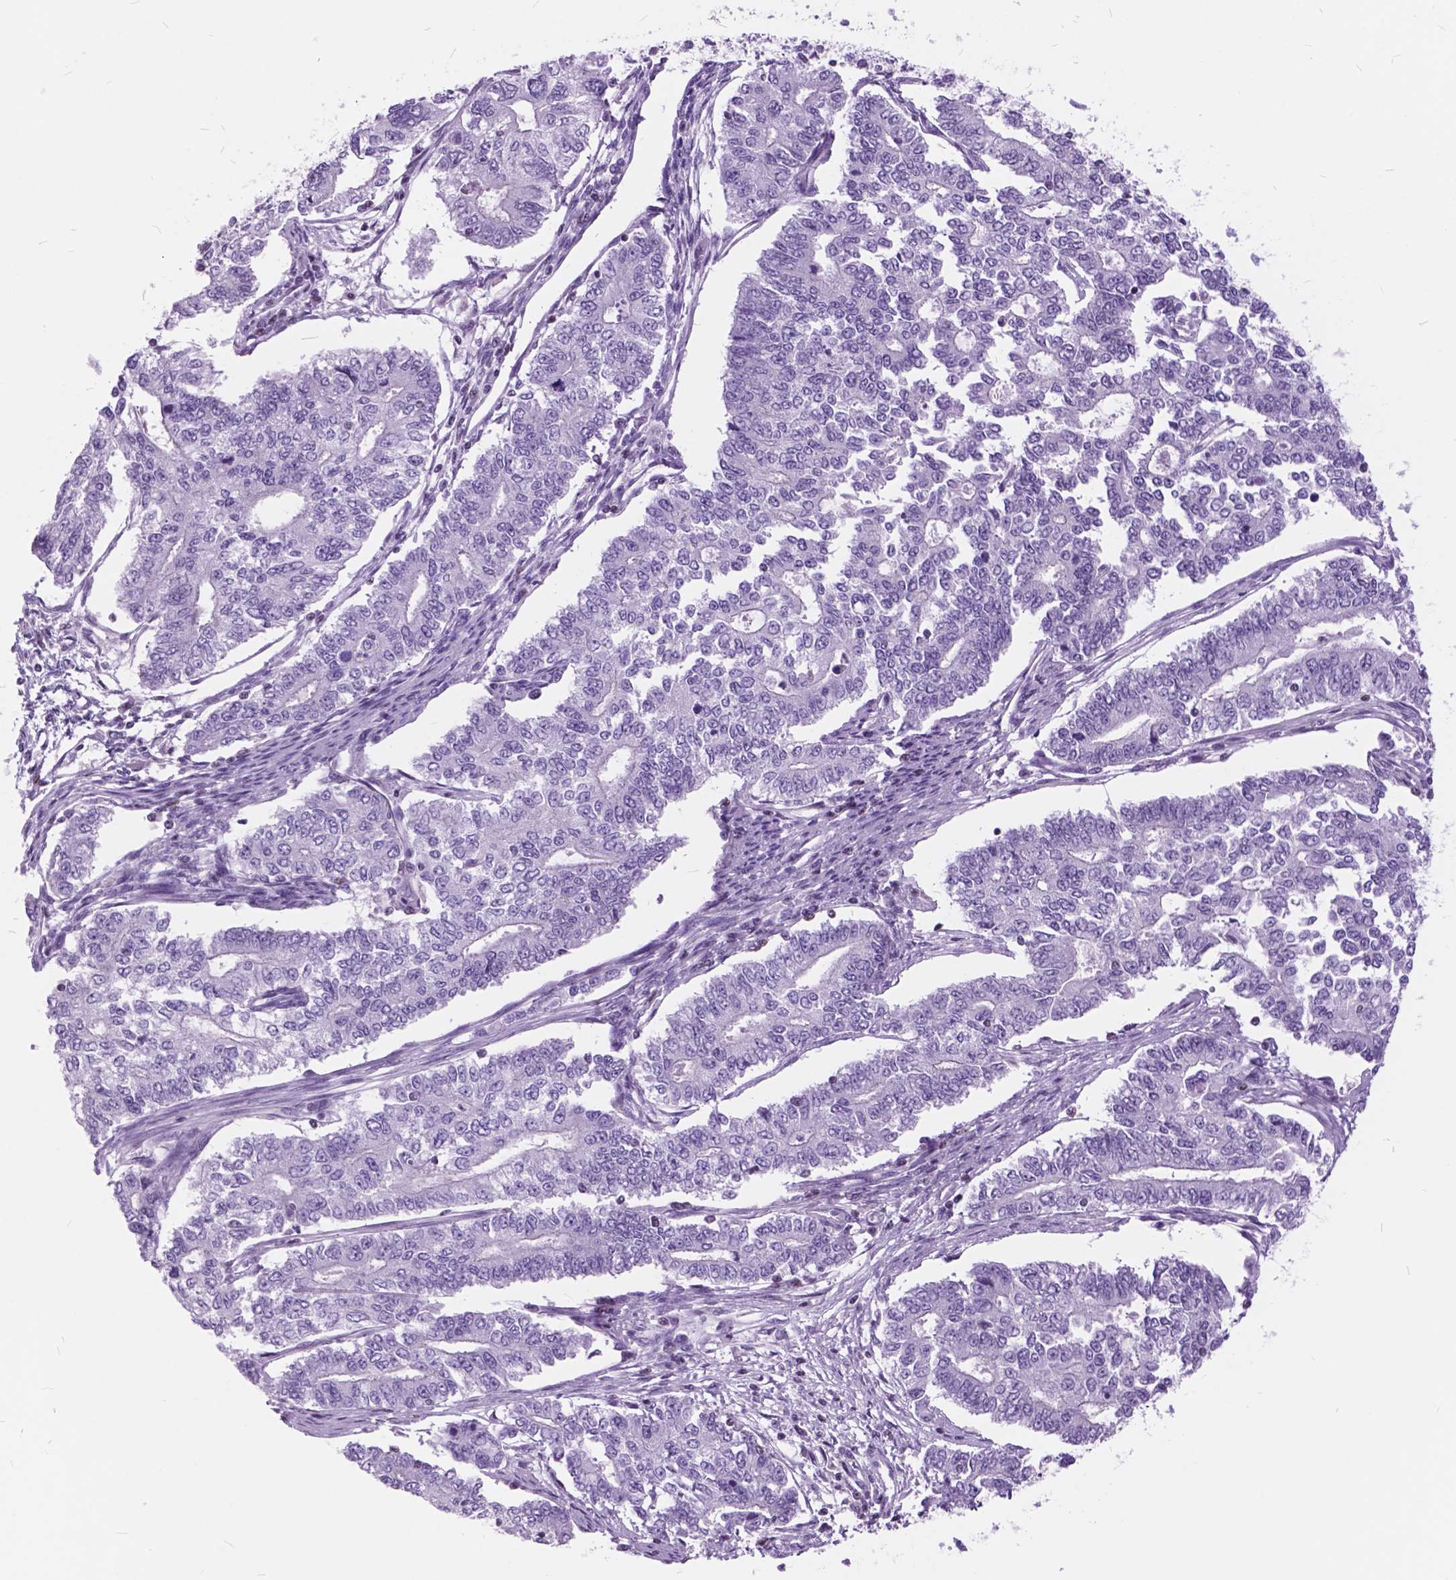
{"staining": {"intensity": "negative", "quantity": "none", "location": "none"}, "tissue": "endometrial cancer", "cell_type": "Tumor cells", "image_type": "cancer", "snomed": [{"axis": "morphology", "description": "Adenocarcinoma, NOS"}, {"axis": "topography", "description": "Uterus"}], "caption": "Immunohistochemical staining of human endometrial adenocarcinoma exhibits no significant expression in tumor cells. The staining was performed using DAB (3,3'-diaminobenzidine) to visualize the protein expression in brown, while the nuclei were stained in blue with hematoxylin (Magnification: 20x).", "gene": "SP140", "patient": {"sex": "female", "age": 59}}